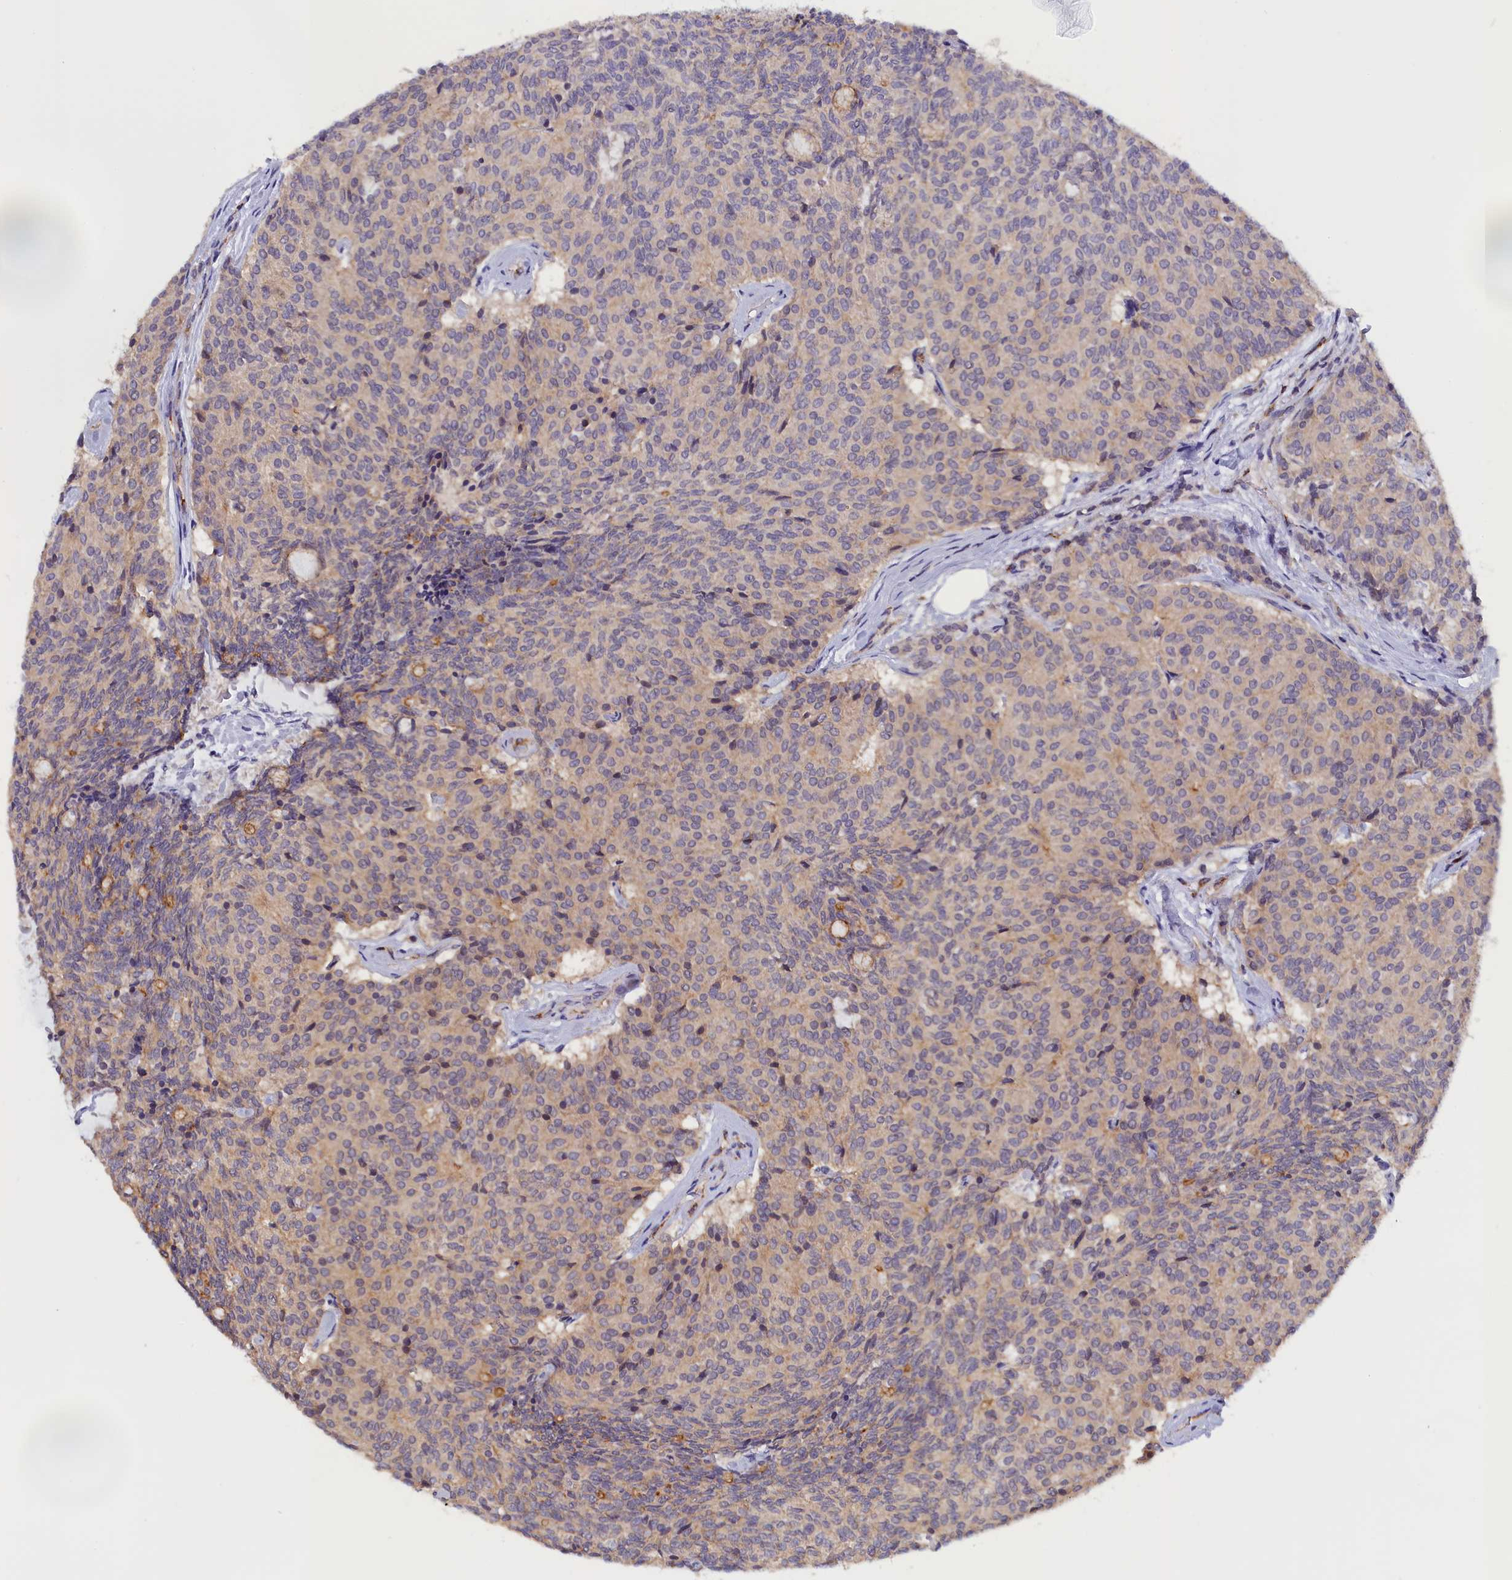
{"staining": {"intensity": "weak", "quantity": "25%-75%", "location": "cytoplasmic/membranous"}, "tissue": "carcinoid", "cell_type": "Tumor cells", "image_type": "cancer", "snomed": [{"axis": "morphology", "description": "Carcinoid, malignant, NOS"}, {"axis": "topography", "description": "Pancreas"}], "caption": "The photomicrograph shows staining of carcinoid (malignant), revealing weak cytoplasmic/membranous protein staining (brown color) within tumor cells.", "gene": "COL19A1", "patient": {"sex": "female", "age": 54}}